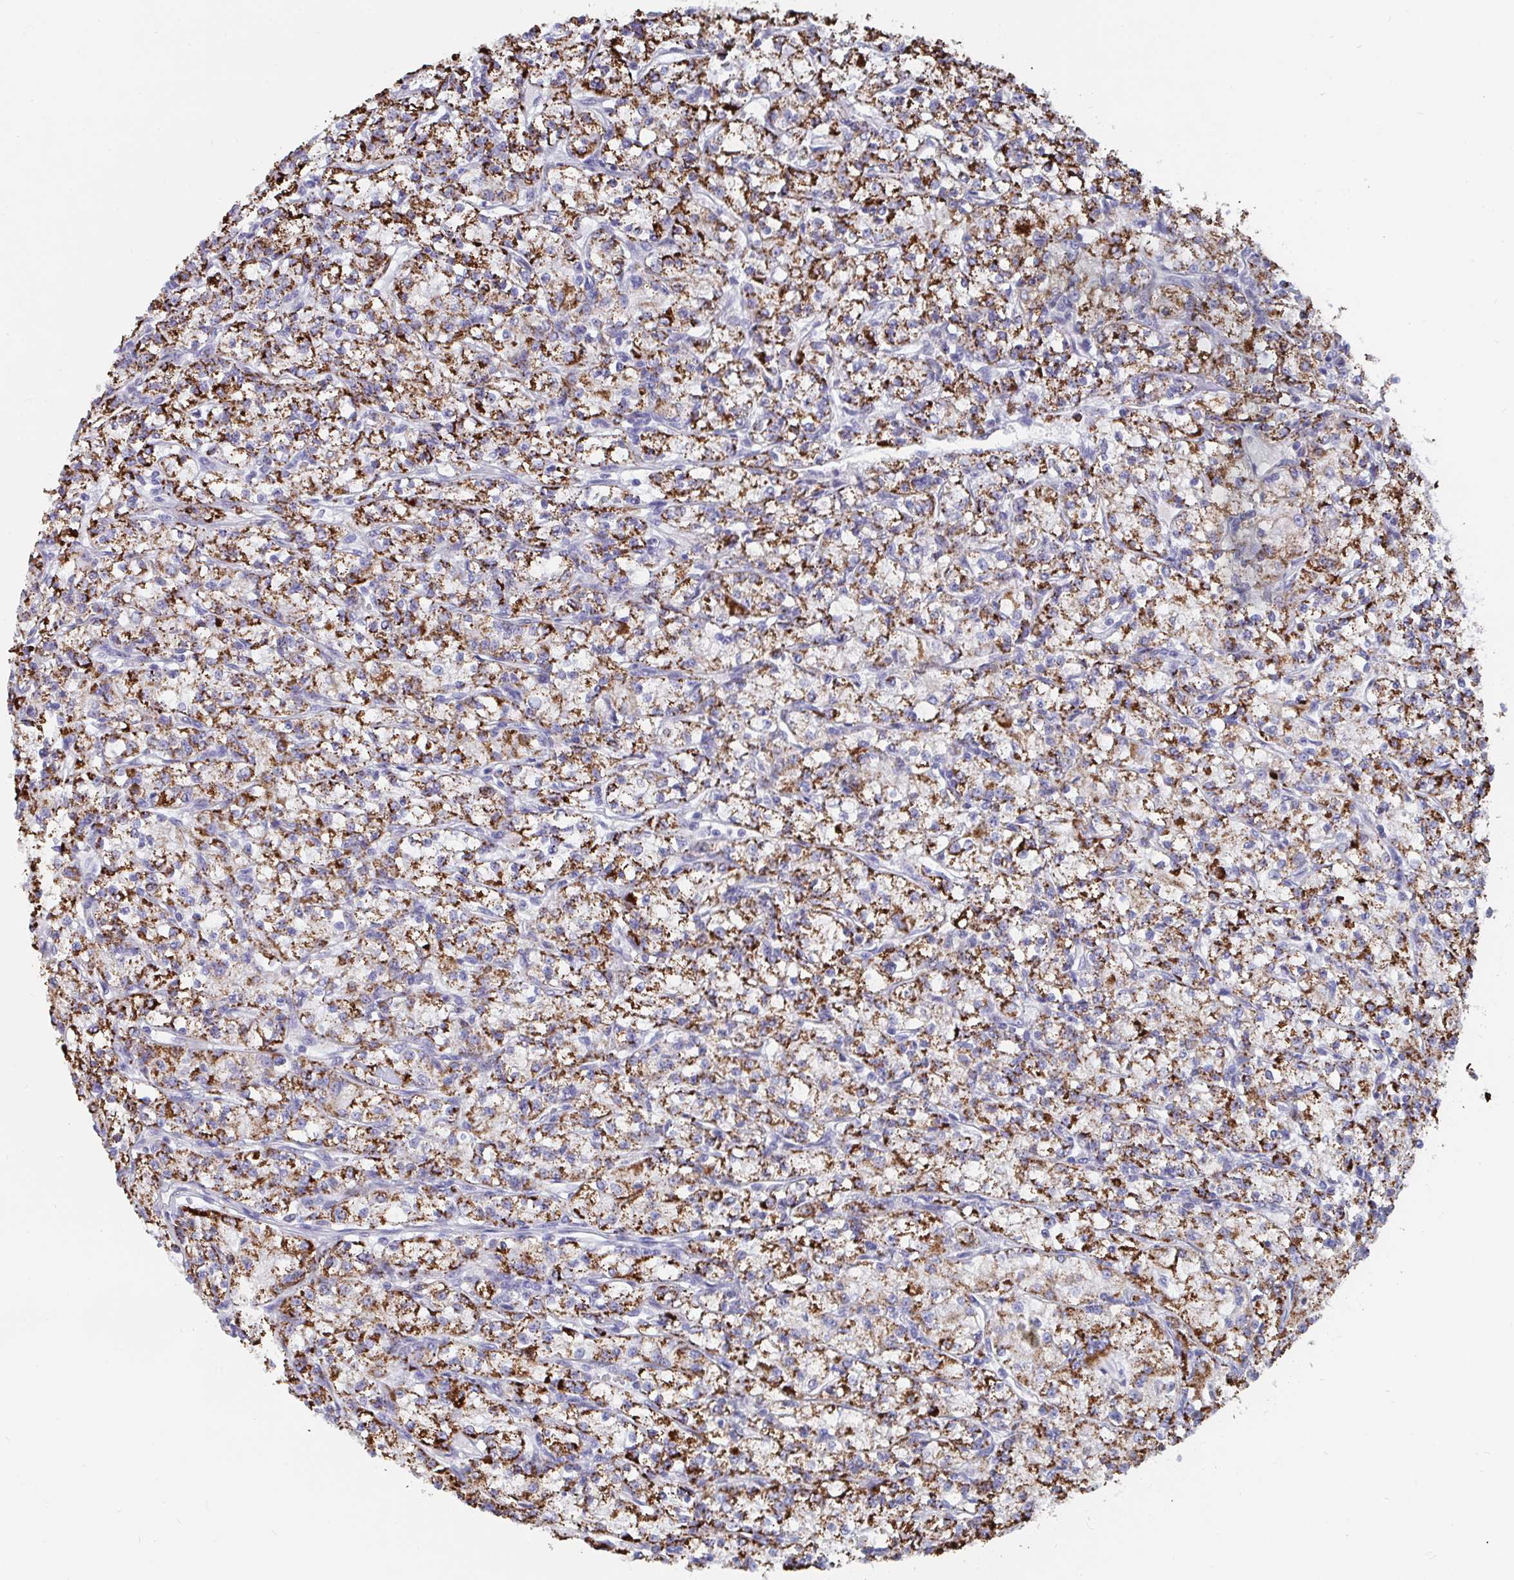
{"staining": {"intensity": "strong", "quantity": ">75%", "location": "cytoplasmic/membranous"}, "tissue": "renal cancer", "cell_type": "Tumor cells", "image_type": "cancer", "snomed": [{"axis": "morphology", "description": "Adenocarcinoma, NOS"}, {"axis": "topography", "description": "Kidney"}], "caption": "A brown stain highlights strong cytoplasmic/membranous staining of a protein in human renal cancer (adenocarcinoma) tumor cells.", "gene": "FAM156B", "patient": {"sex": "female", "age": 59}}